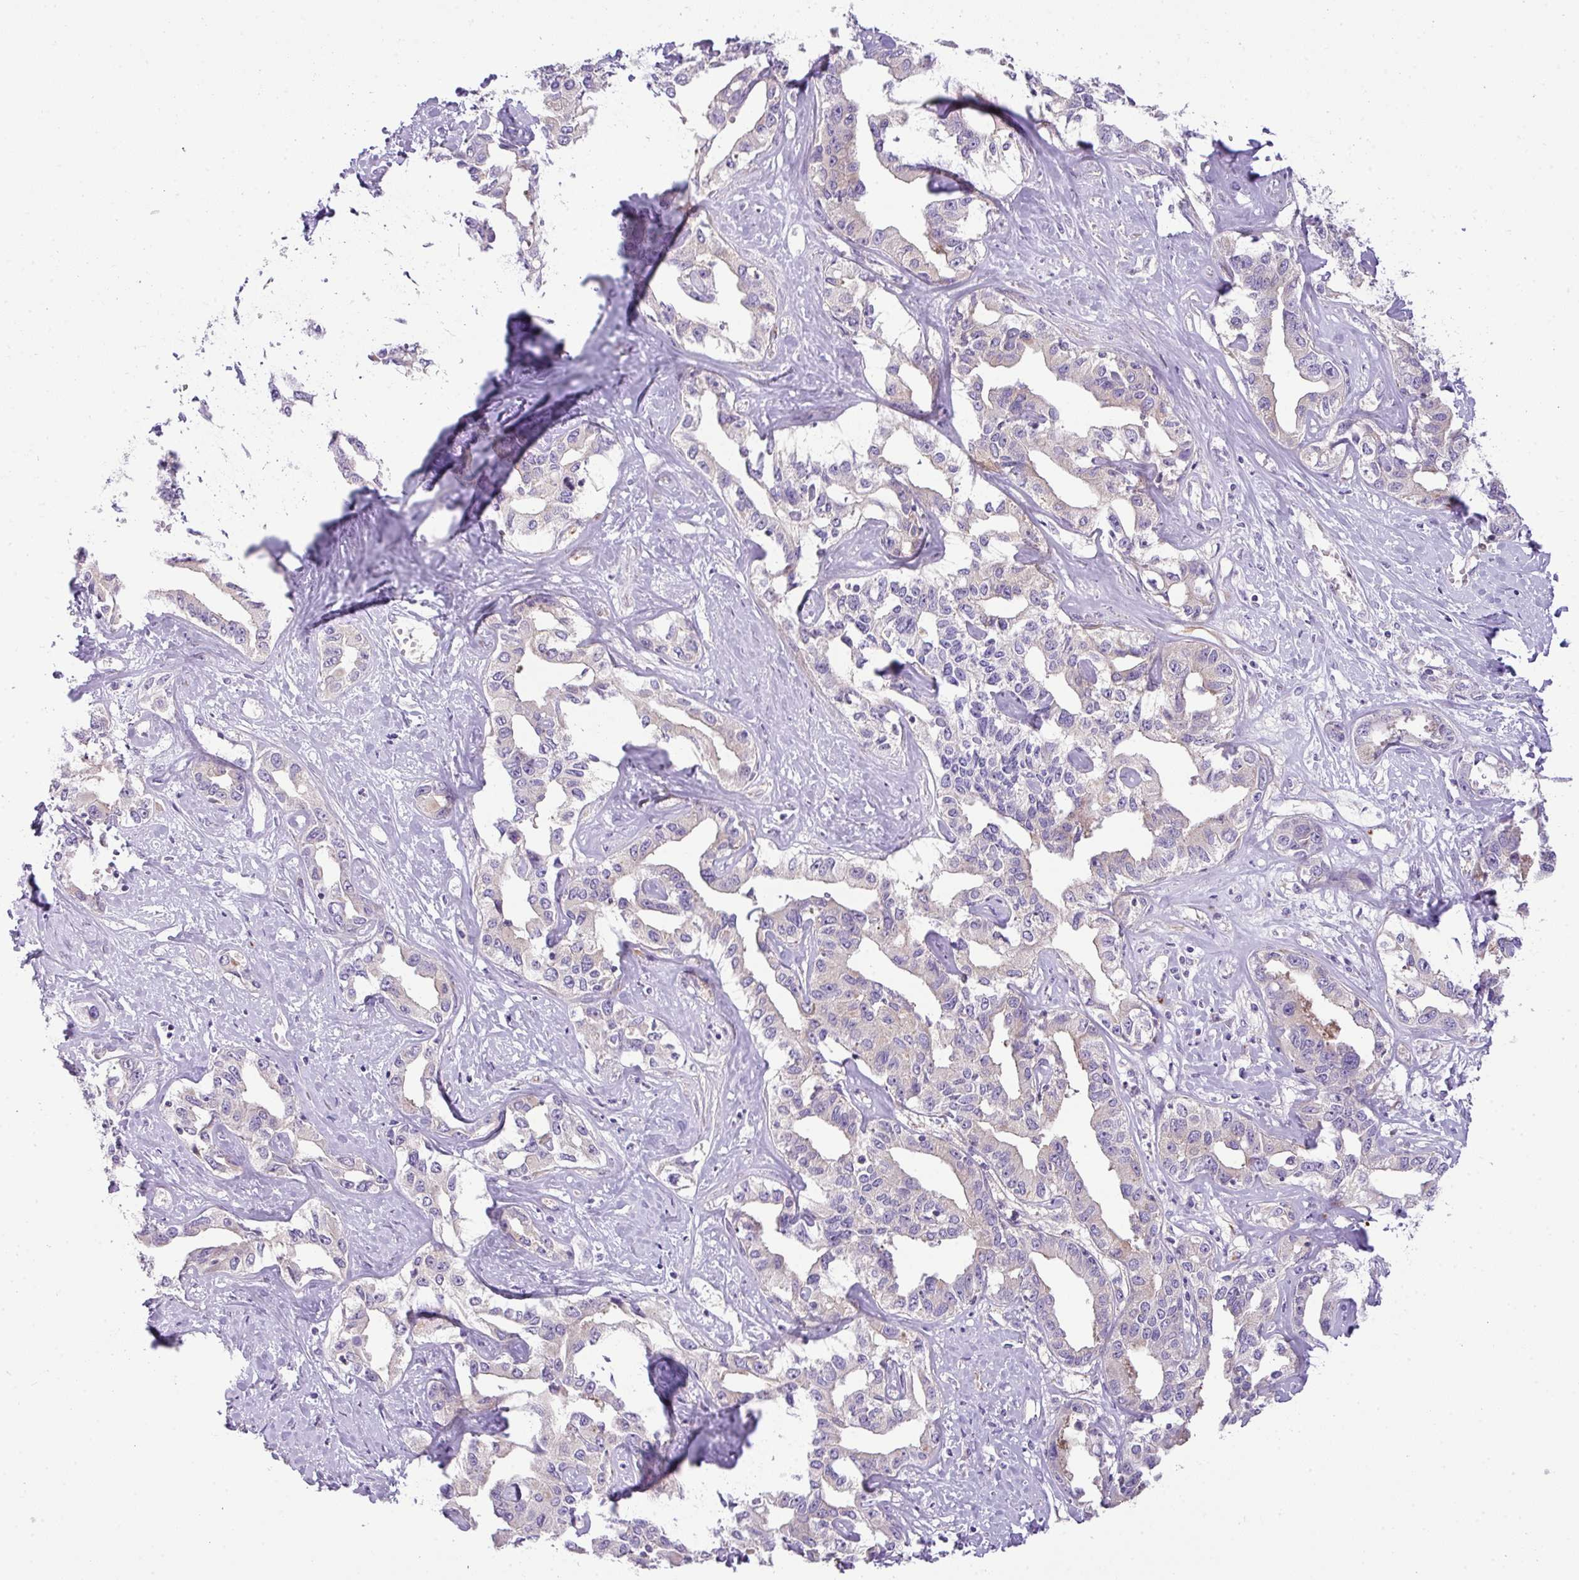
{"staining": {"intensity": "negative", "quantity": "none", "location": "none"}, "tissue": "liver cancer", "cell_type": "Tumor cells", "image_type": "cancer", "snomed": [{"axis": "morphology", "description": "Cholangiocarcinoma"}, {"axis": "topography", "description": "Liver"}], "caption": "A histopathology image of human liver cholangiocarcinoma is negative for staining in tumor cells.", "gene": "ENSG00000273748", "patient": {"sex": "male", "age": 59}}